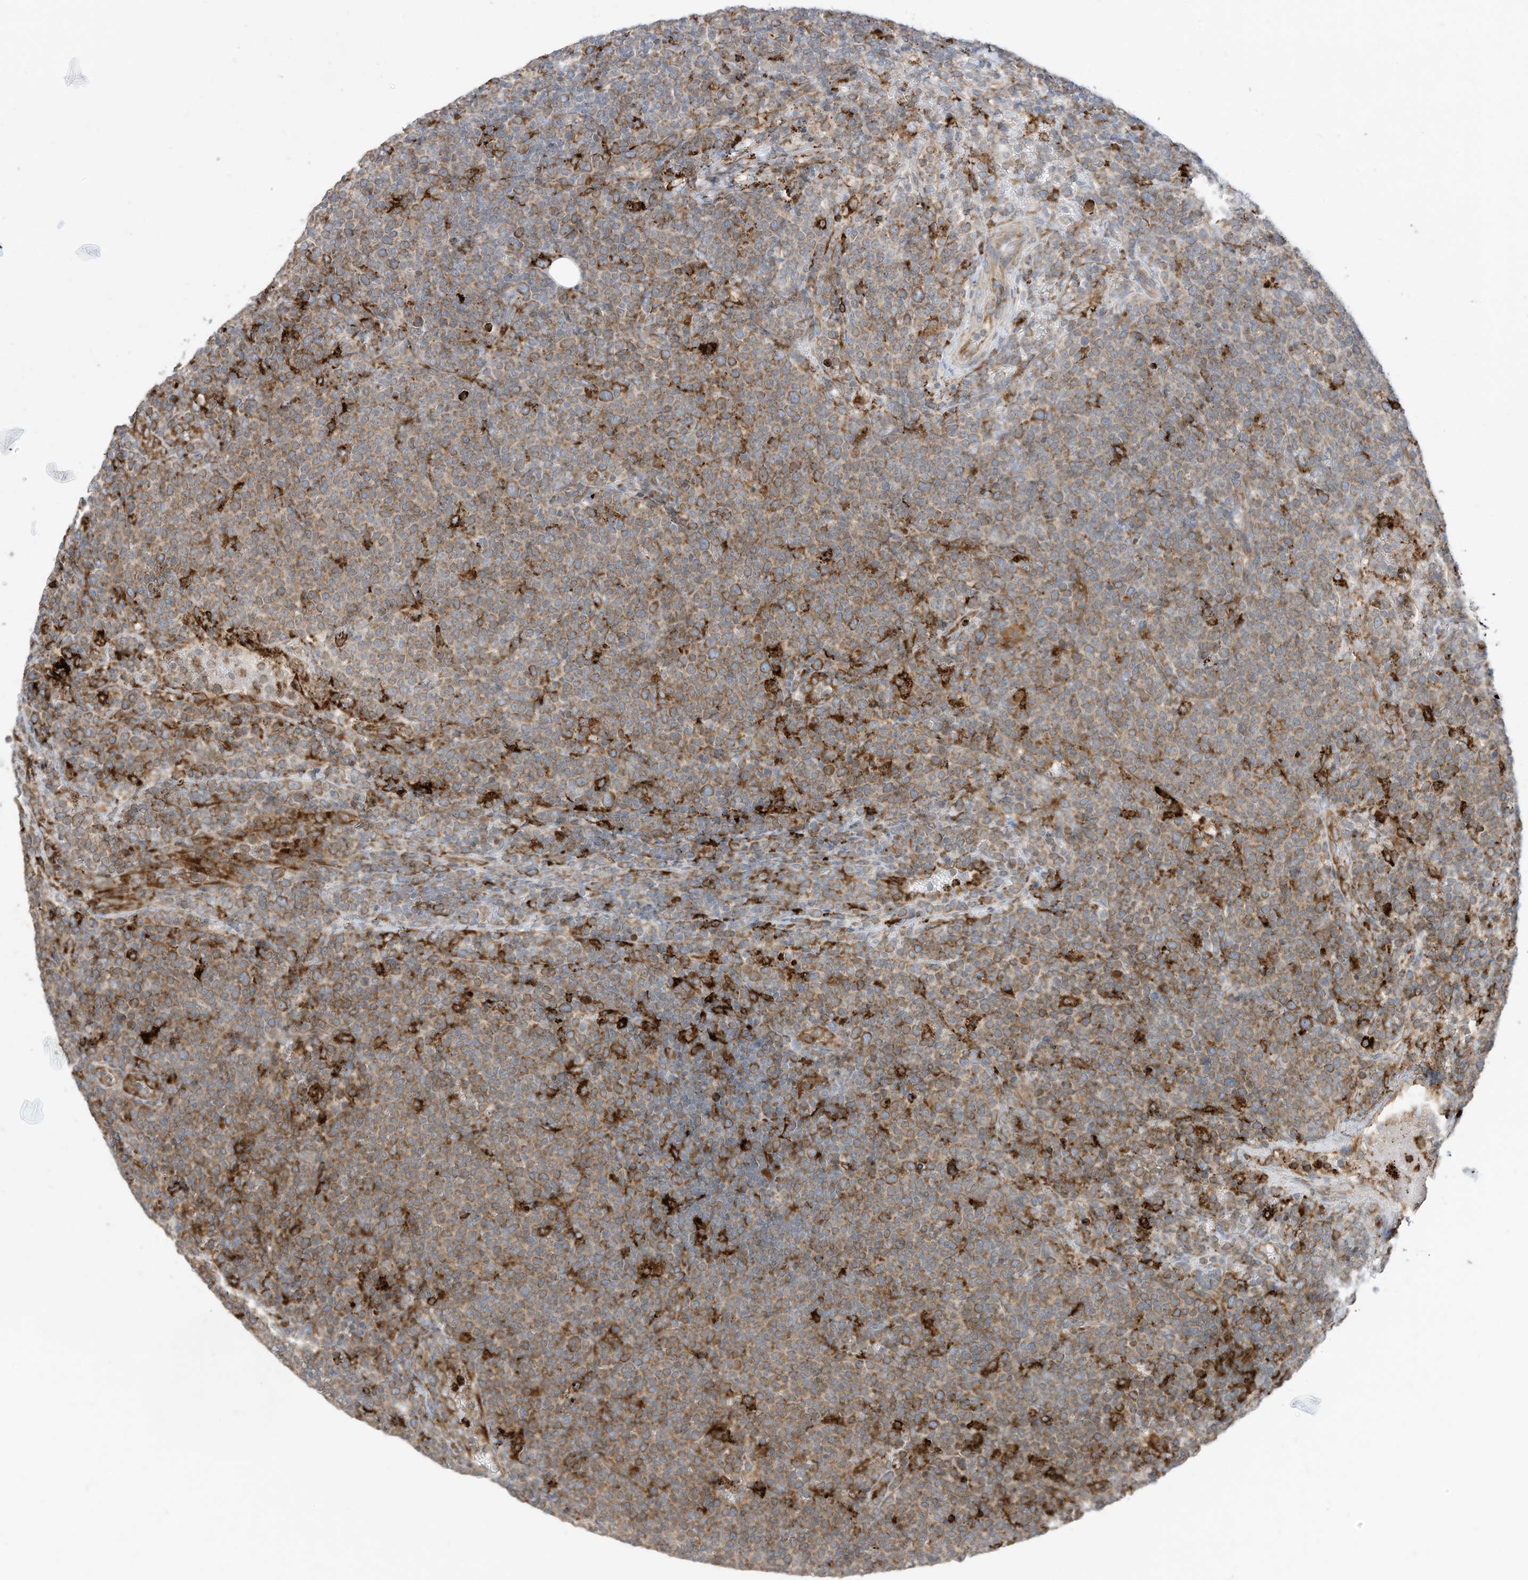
{"staining": {"intensity": "moderate", "quantity": "25%-75%", "location": "cytoplasmic/membranous"}, "tissue": "lymphoma", "cell_type": "Tumor cells", "image_type": "cancer", "snomed": [{"axis": "morphology", "description": "Malignant lymphoma, non-Hodgkin's type, High grade"}, {"axis": "topography", "description": "Lymph node"}], "caption": "This is an image of IHC staining of lymphoma, which shows moderate expression in the cytoplasmic/membranous of tumor cells.", "gene": "TRNAU1AP", "patient": {"sex": "male", "age": 61}}